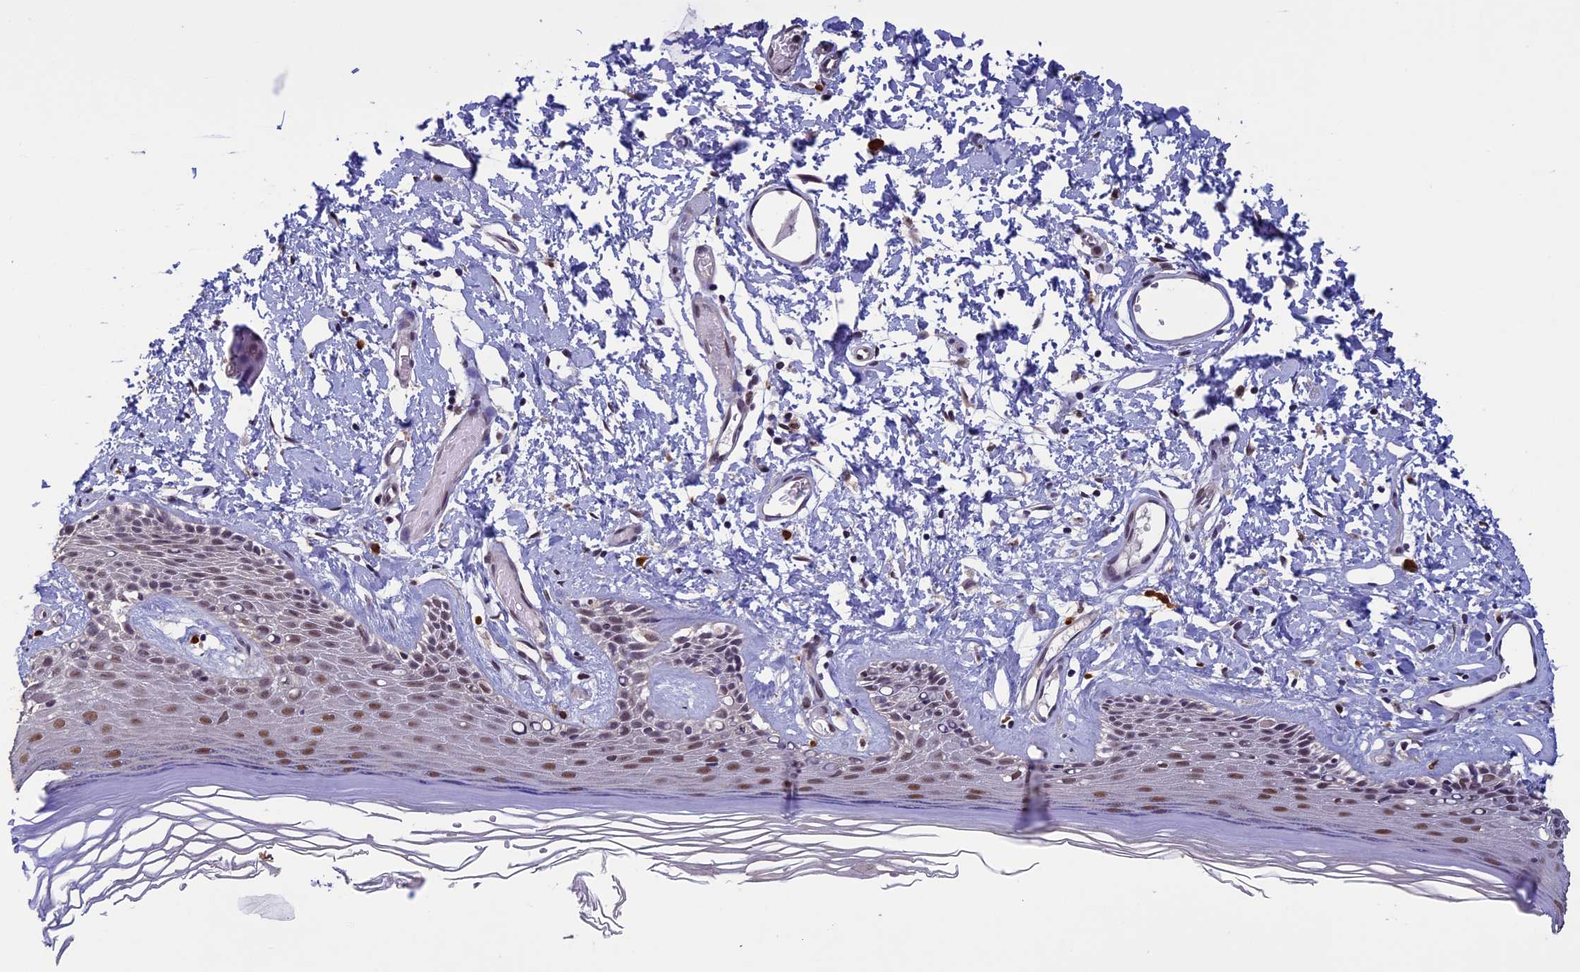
{"staining": {"intensity": "moderate", "quantity": ">75%", "location": "nuclear"}, "tissue": "skin", "cell_type": "Epidermal cells", "image_type": "normal", "snomed": [{"axis": "morphology", "description": "Normal tissue, NOS"}, {"axis": "topography", "description": "Adipose tissue"}, {"axis": "topography", "description": "Vascular tissue"}, {"axis": "topography", "description": "Vulva"}, {"axis": "topography", "description": "Peripheral nerve tissue"}], "caption": "This image exhibits immunohistochemistry (IHC) staining of benign skin, with medium moderate nuclear staining in approximately >75% of epidermal cells.", "gene": "RNF40", "patient": {"sex": "female", "age": 86}}